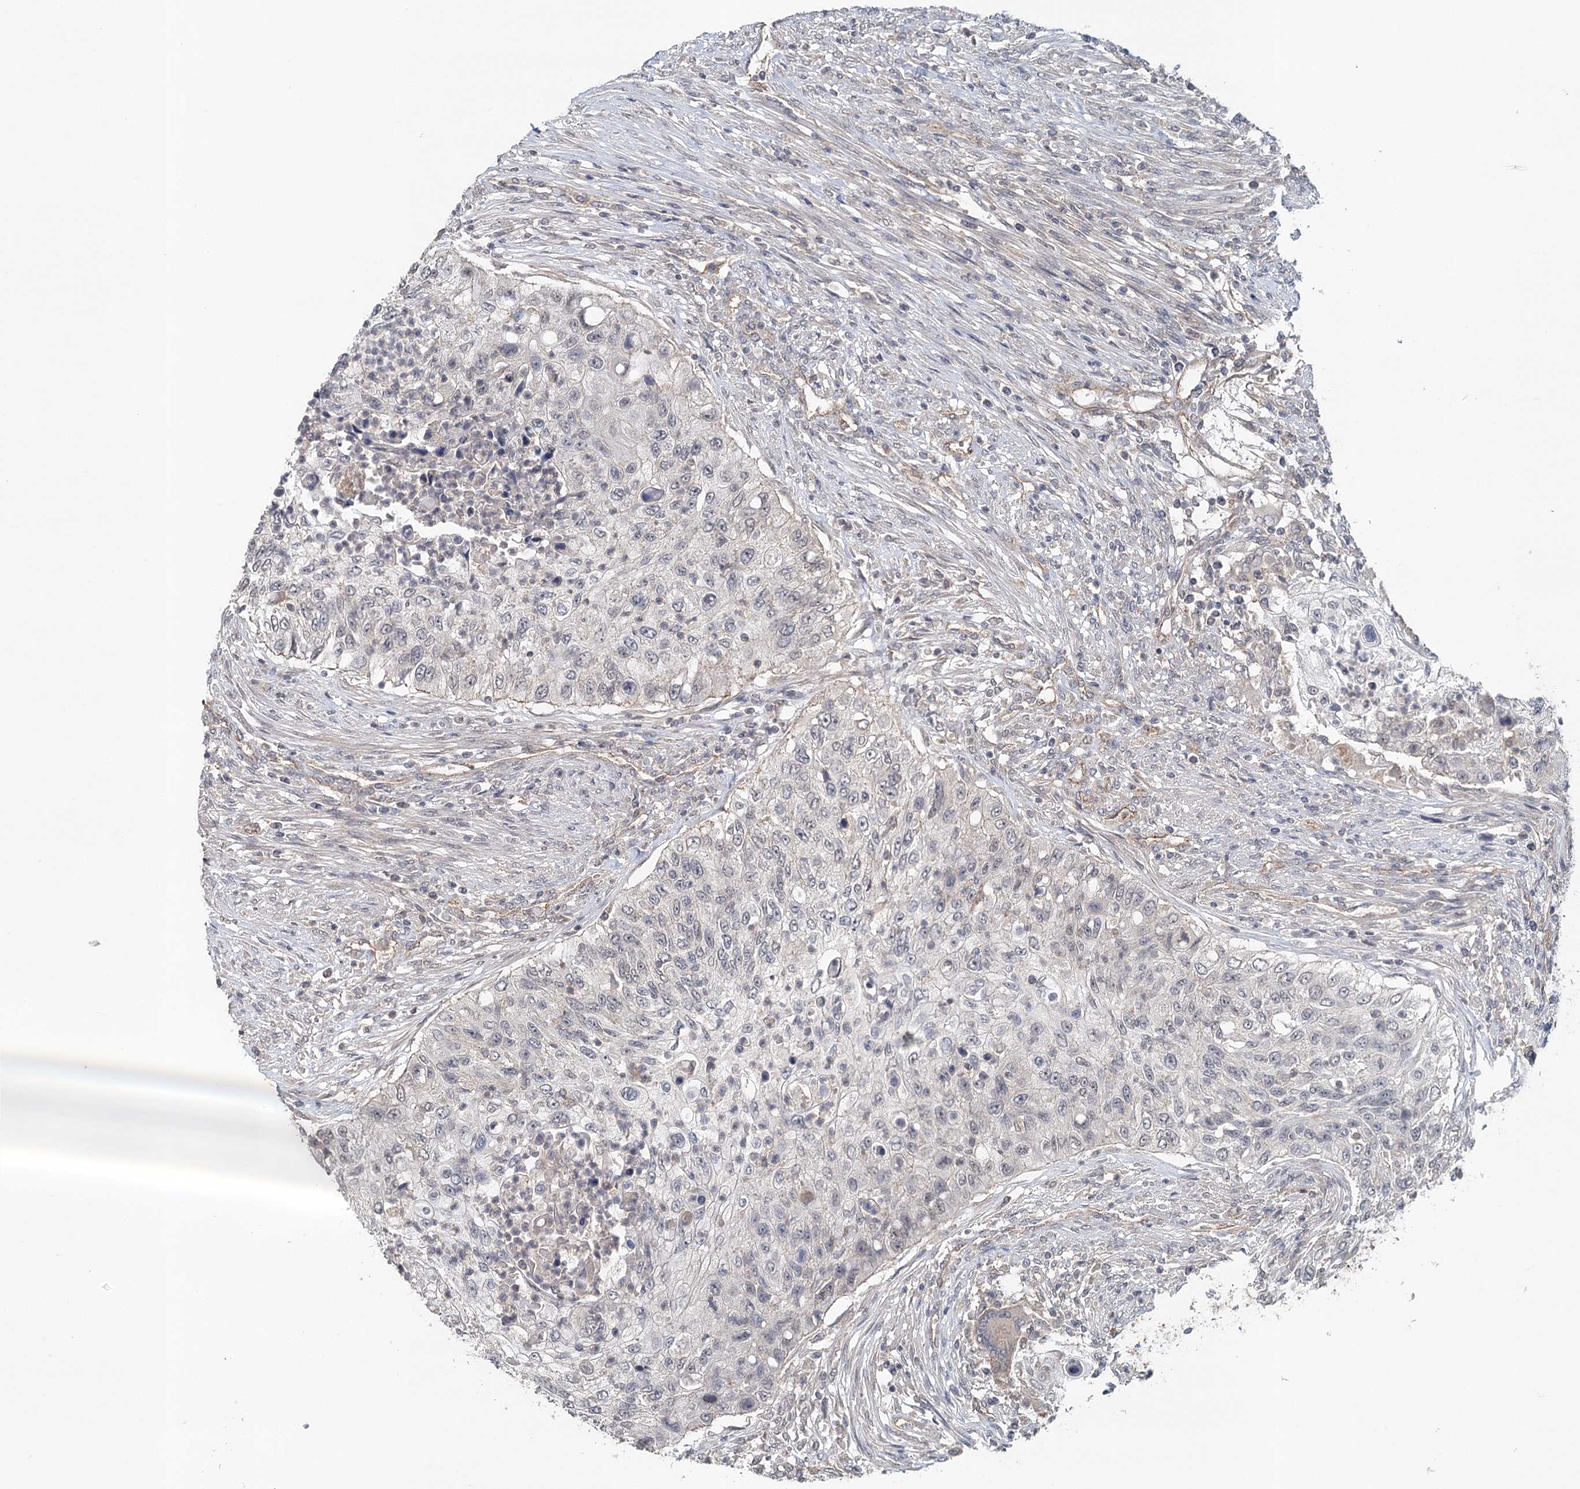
{"staining": {"intensity": "negative", "quantity": "none", "location": "none"}, "tissue": "urothelial cancer", "cell_type": "Tumor cells", "image_type": "cancer", "snomed": [{"axis": "morphology", "description": "Urothelial carcinoma, High grade"}, {"axis": "topography", "description": "Urinary bladder"}], "caption": "IHC histopathology image of neoplastic tissue: urothelial cancer stained with DAB exhibits no significant protein expression in tumor cells.", "gene": "SYNPO", "patient": {"sex": "female", "age": 60}}